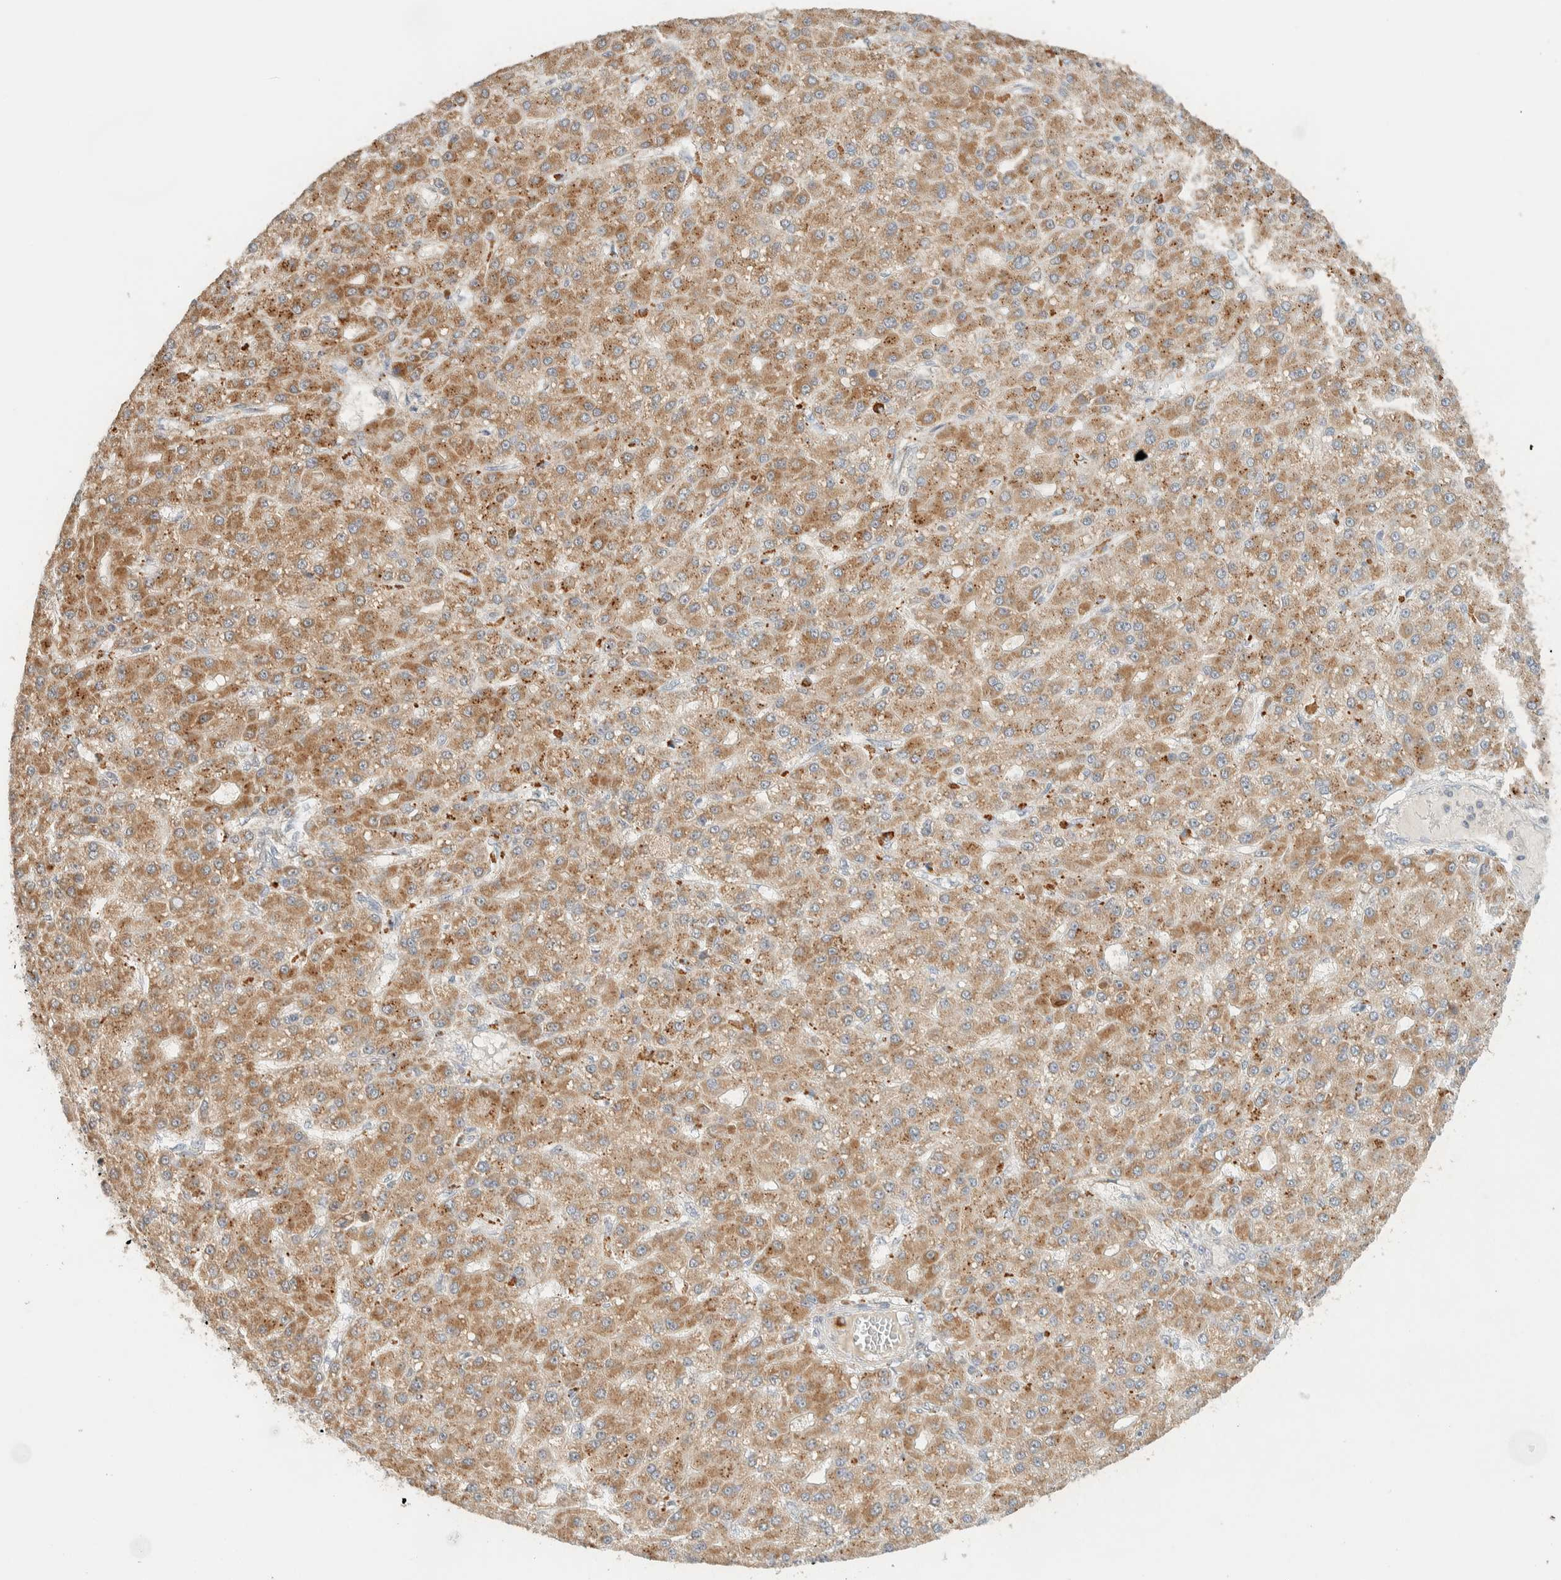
{"staining": {"intensity": "moderate", "quantity": ">75%", "location": "cytoplasmic/membranous"}, "tissue": "liver cancer", "cell_type": "Tumor cells", "image_type": "cancer", "snomed": [{"axis": "morphology", "description": "Carcinoma, Hepatocellular, NOS"}, {"axis": "topography", "description": "Liver"}], "caption": "The micrograph reveals immunohistochemical staining of liver cancer. There is moderate cytoplasmic/membranous expression is seen in approximately >75% of tumor cells. The protein is shown in brown color, while the nuclei are stained blue.", "gene": "MRPL41", "patient": {"sex": "male", "age": 67}}